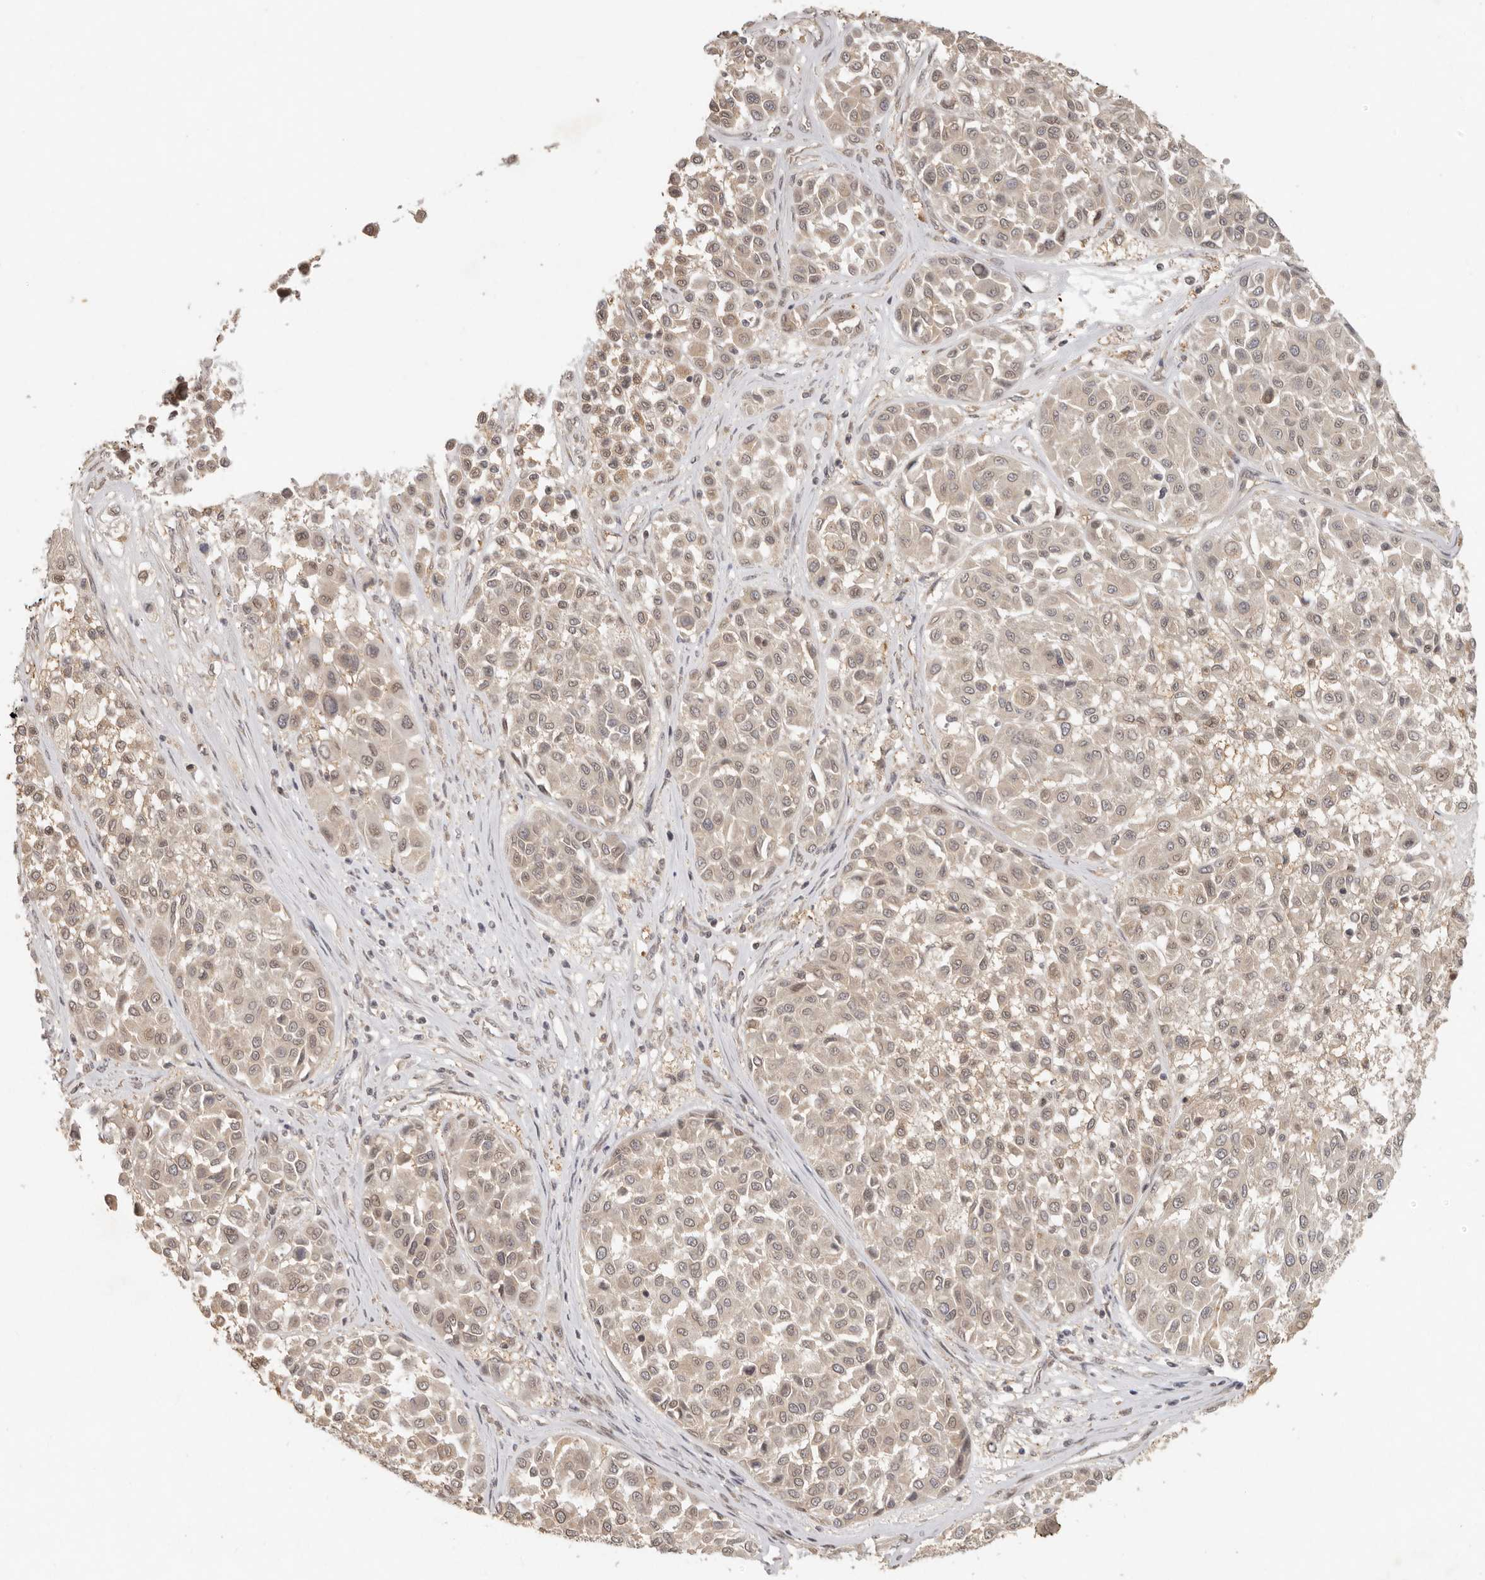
{"staining": {"intensity": "weak", "quantity": ">75%", "location": "cytoplasmic/membranous,nuclear"}, "tissue": "melanoma", "cell_type": "Tumor cells", "image_type": "cancer", "snomed": [{"axis": "morphology", "description": "Malignant melanoma, Metastatic site"}, {"axis": "topography", "description": "Soft tissue"}], "caption": "Immunohistochemistry histopathology image of malignant melanoma (metastatic site) stained for a protein (brown), which shows low levels of weak cytoplasmic/membranous and nuclear staining in approximately >75% of tumor cells.", "gene": "LRRC75A", "patient": {"sex": "male", "age": 41}}